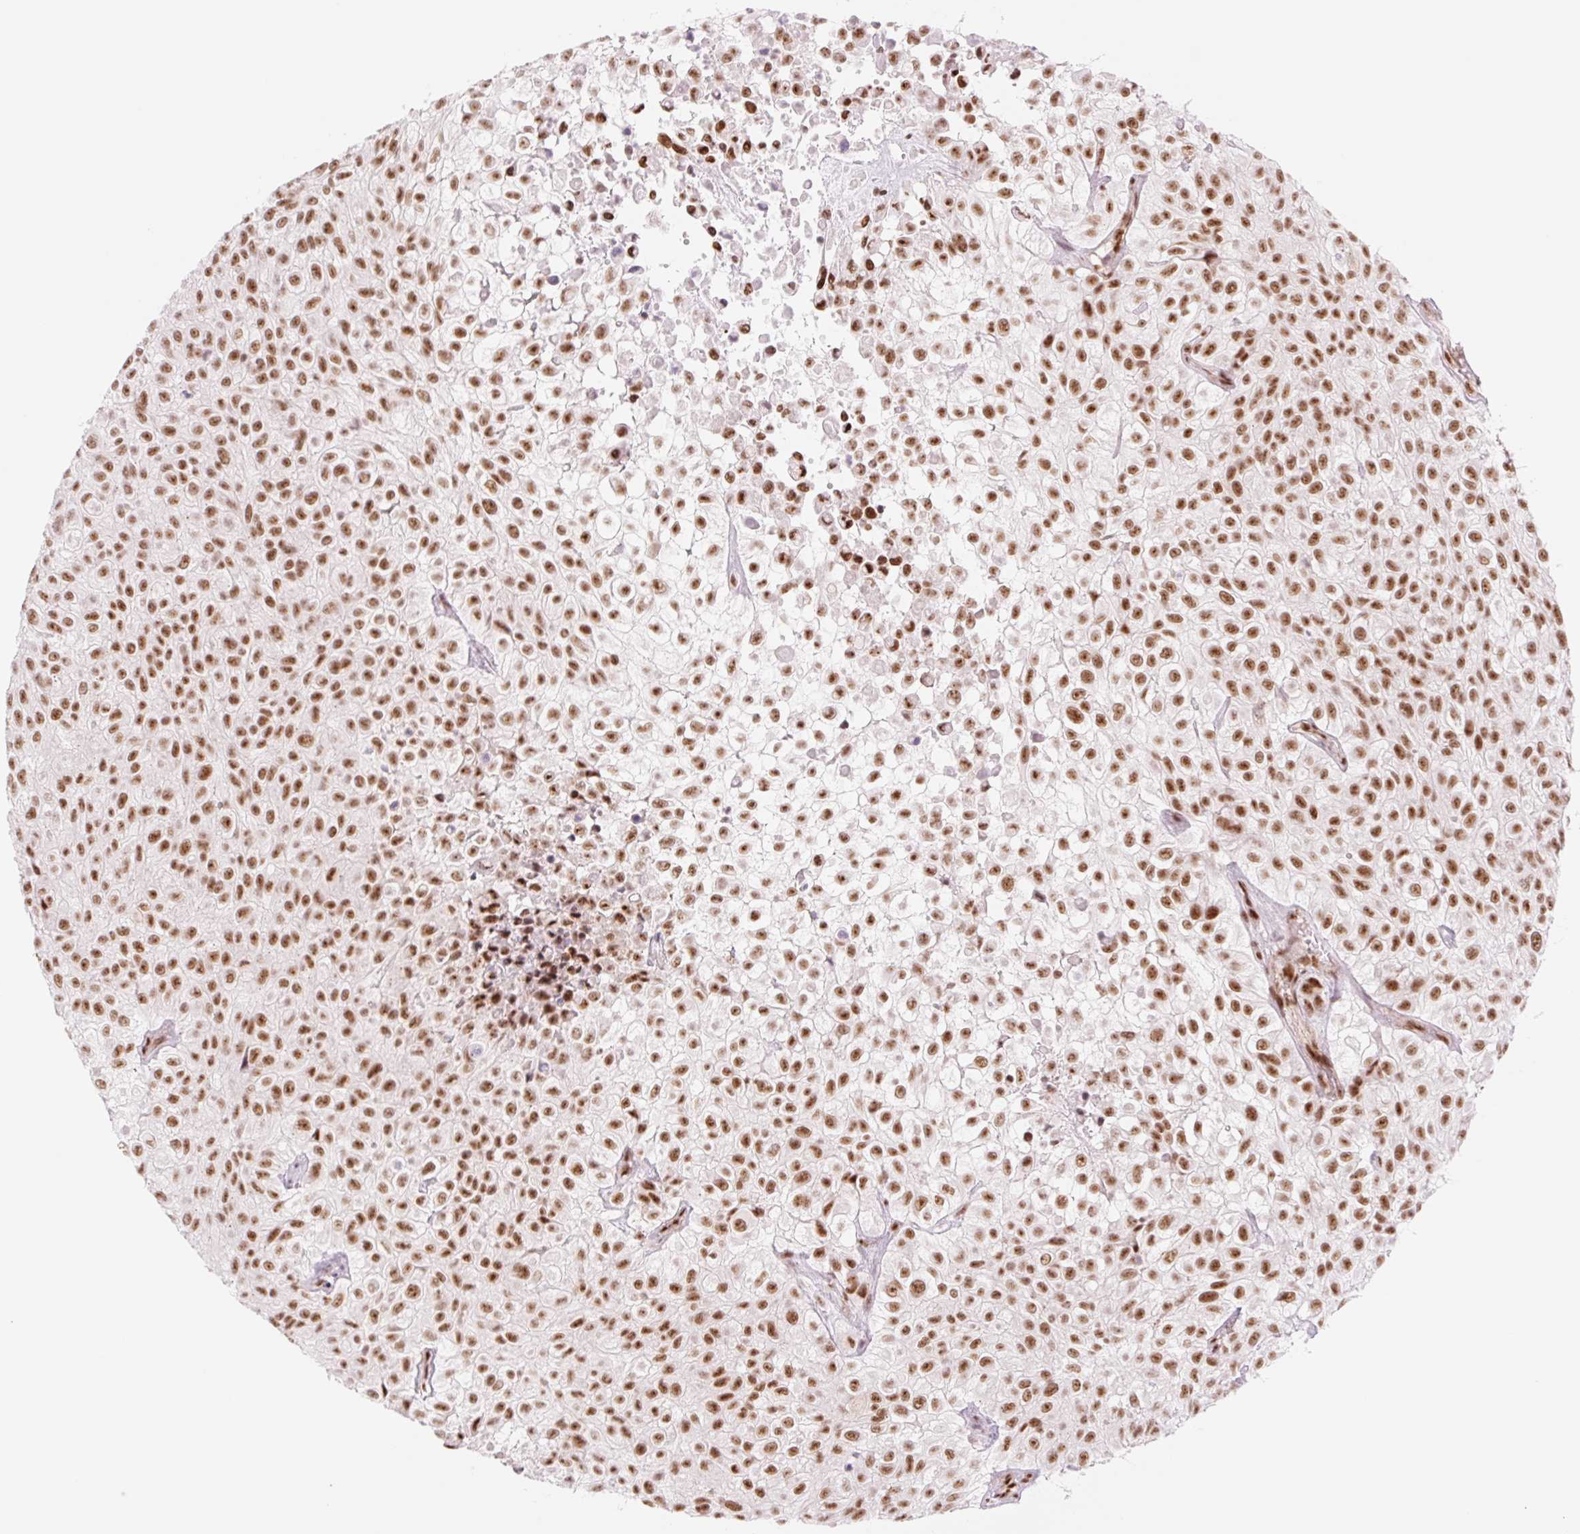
{"staining": {"intensity": "moderate", "quantity": ">75%", "location": "nuclear"}, "tissue": "urothelial cancer", "cell_type": "Tumor cells", "image_type": "cancer", "snomed": [{"axis": "morphology", "description": "Urothelial carcinoma, High grade"}, {"axis": "topography", "description": "Urinary bladder"}], "caption": "High-grade urothelial carcinoma stained with immunohistochemistry (IHC) demonstrates moderate nuclear staining in about >75% of tumor cells. (DAB IHC, brown staining for protein, blue staining for nuclei).", "gene": "PRDM11", "patient": {"sex": "male", "age": 56}}